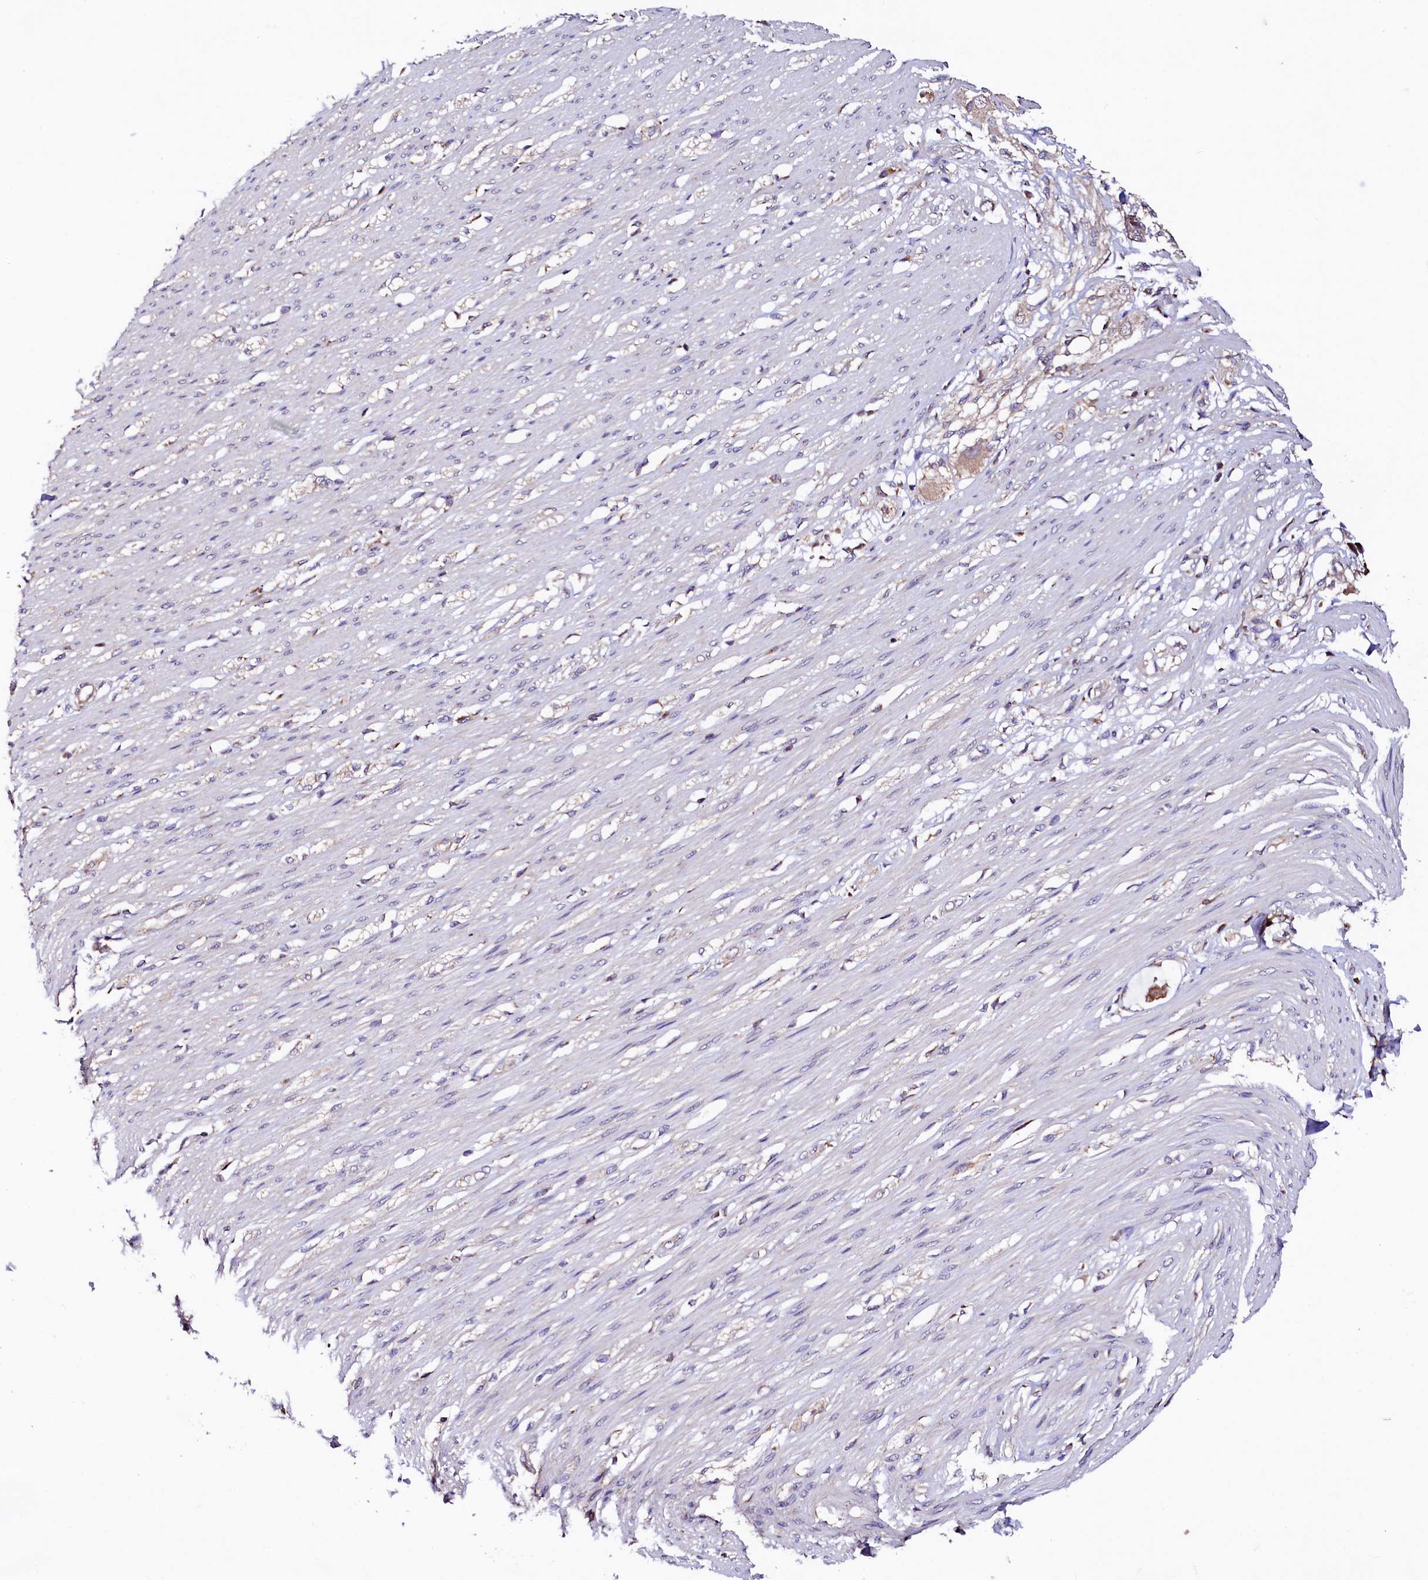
{"staining": {"intensity": "negative", "quantity": "none", "location": "none"}, "tissue": "smooth muscle", "cell_type": "Smooth muscle cells", "image_type": "normal", "snomed": [{"axis": "morphology", "description": "Normal tissue, NOS"}, {"axis": "morphology", "description": "Adenocarcinoma, NOS"}, {"axis": "topography", "description": "Colon"}, {"axis": "topography", "description": "Peripheral nerve tissue"}], "caption": "Photomicrograph shows no significant protein staining in smooth muscle cells of unremarkable smooth muscle. The staining was performed using DAB (3,3'-diaminobenzidine) to visualize the protein expression in brown, while the nuclei were stained in blue with hematoxylin (Magnification: 20x).", "gene": "ST3GAL1", "patient": {"sex": "male", "age": 14}}